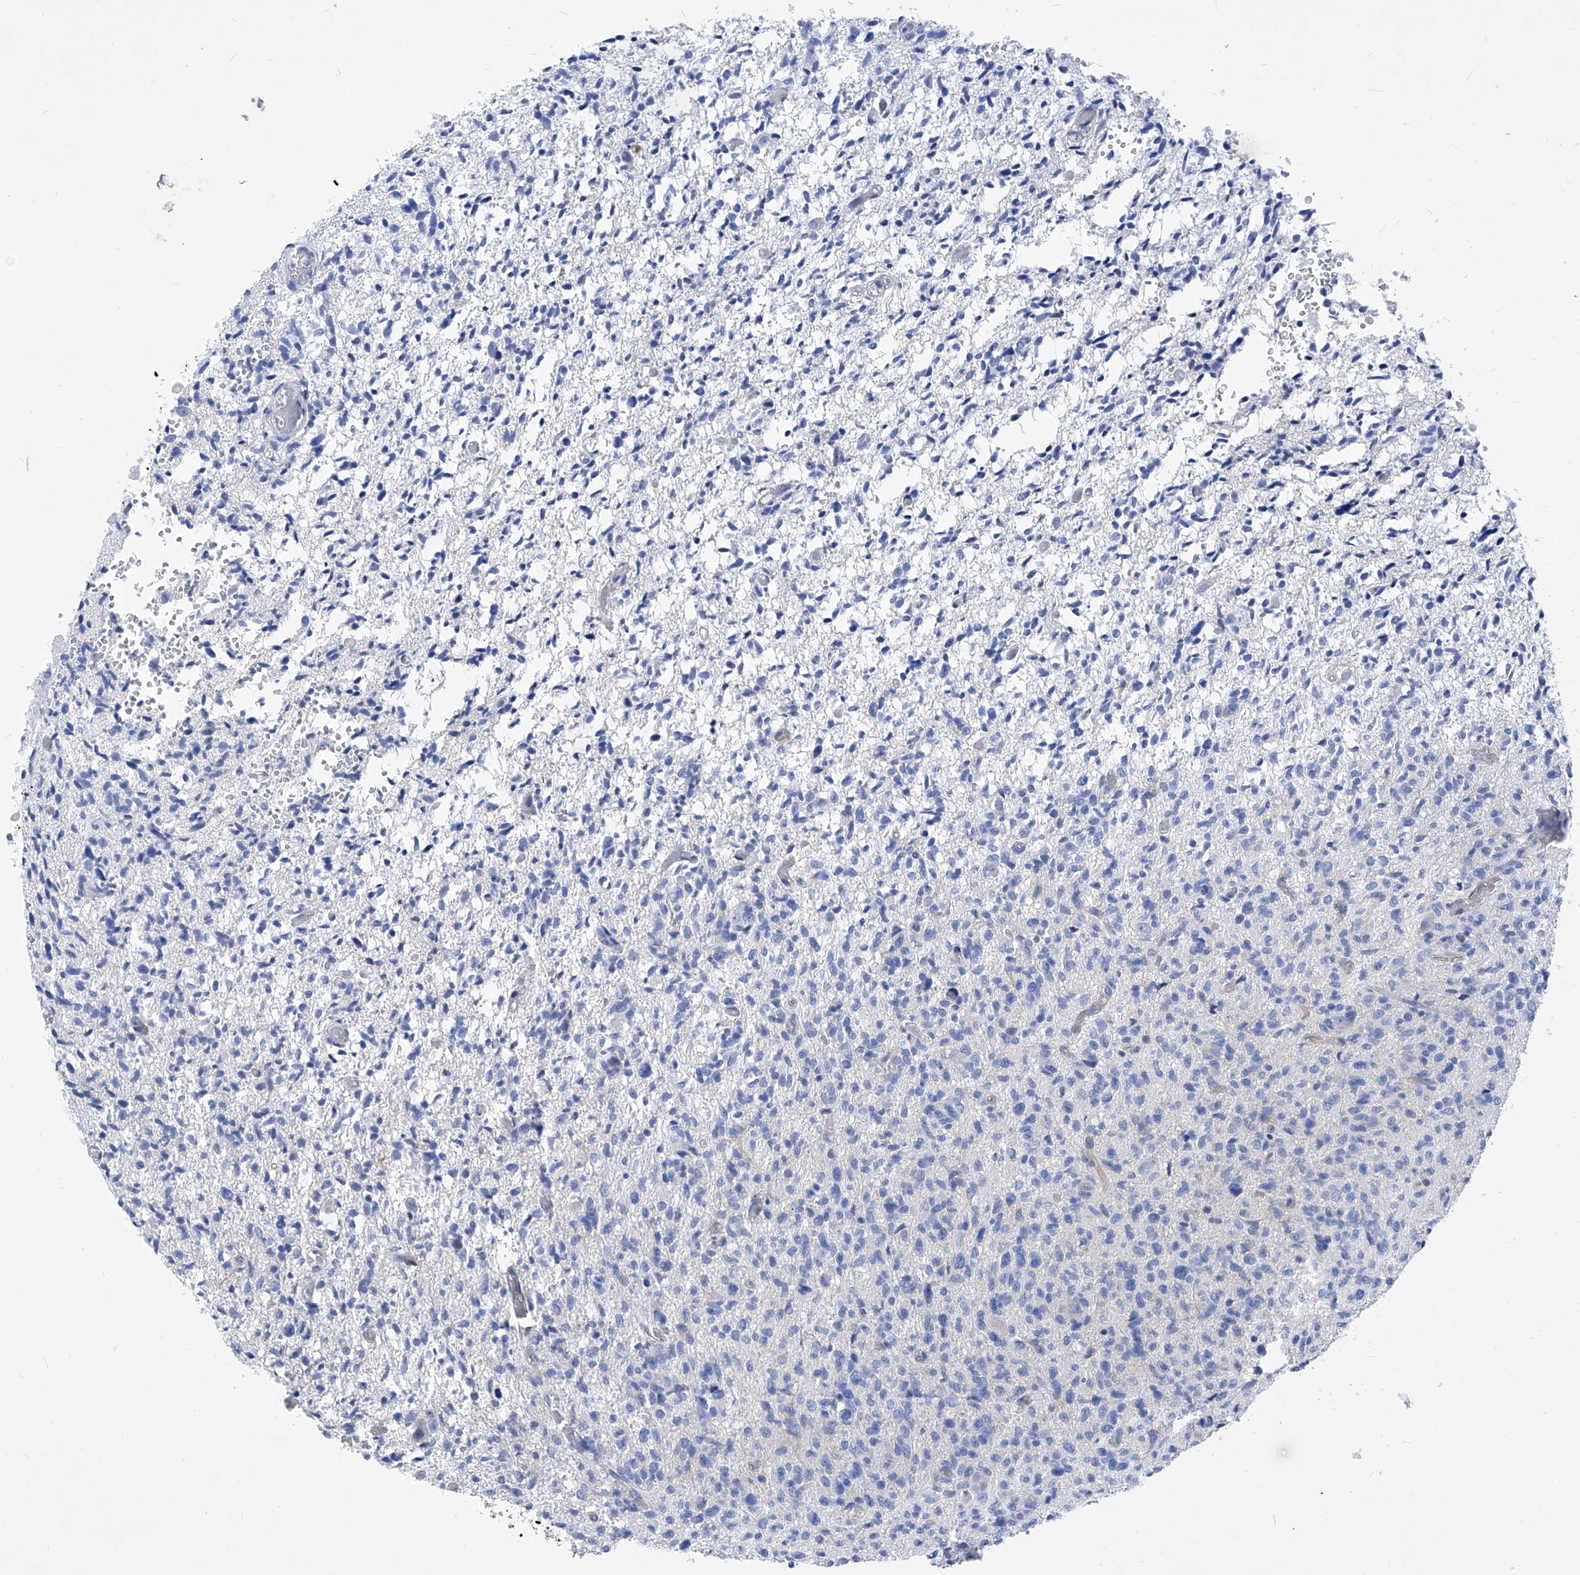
{"staining": {"intensity": "negative", "quantity": "none", "location": "none"}, "tissue": "glioma", "cell_type": "Tumor cells", "image_type": "cancer", "snomed": [{"axis": "morphology", "description": "Glioma, malignant, High grade"}, {"axis": "topography", "description": "Brain"}], "caption": "Immunohistochemical staining of human glioma displays no significant positivity in tumor cells. (DAB immunohistochemistry visualized using brightfield microscopy, high magnification).", "gene": "XPNPEP1", "patient": {"sex": "female", "age": 57}}